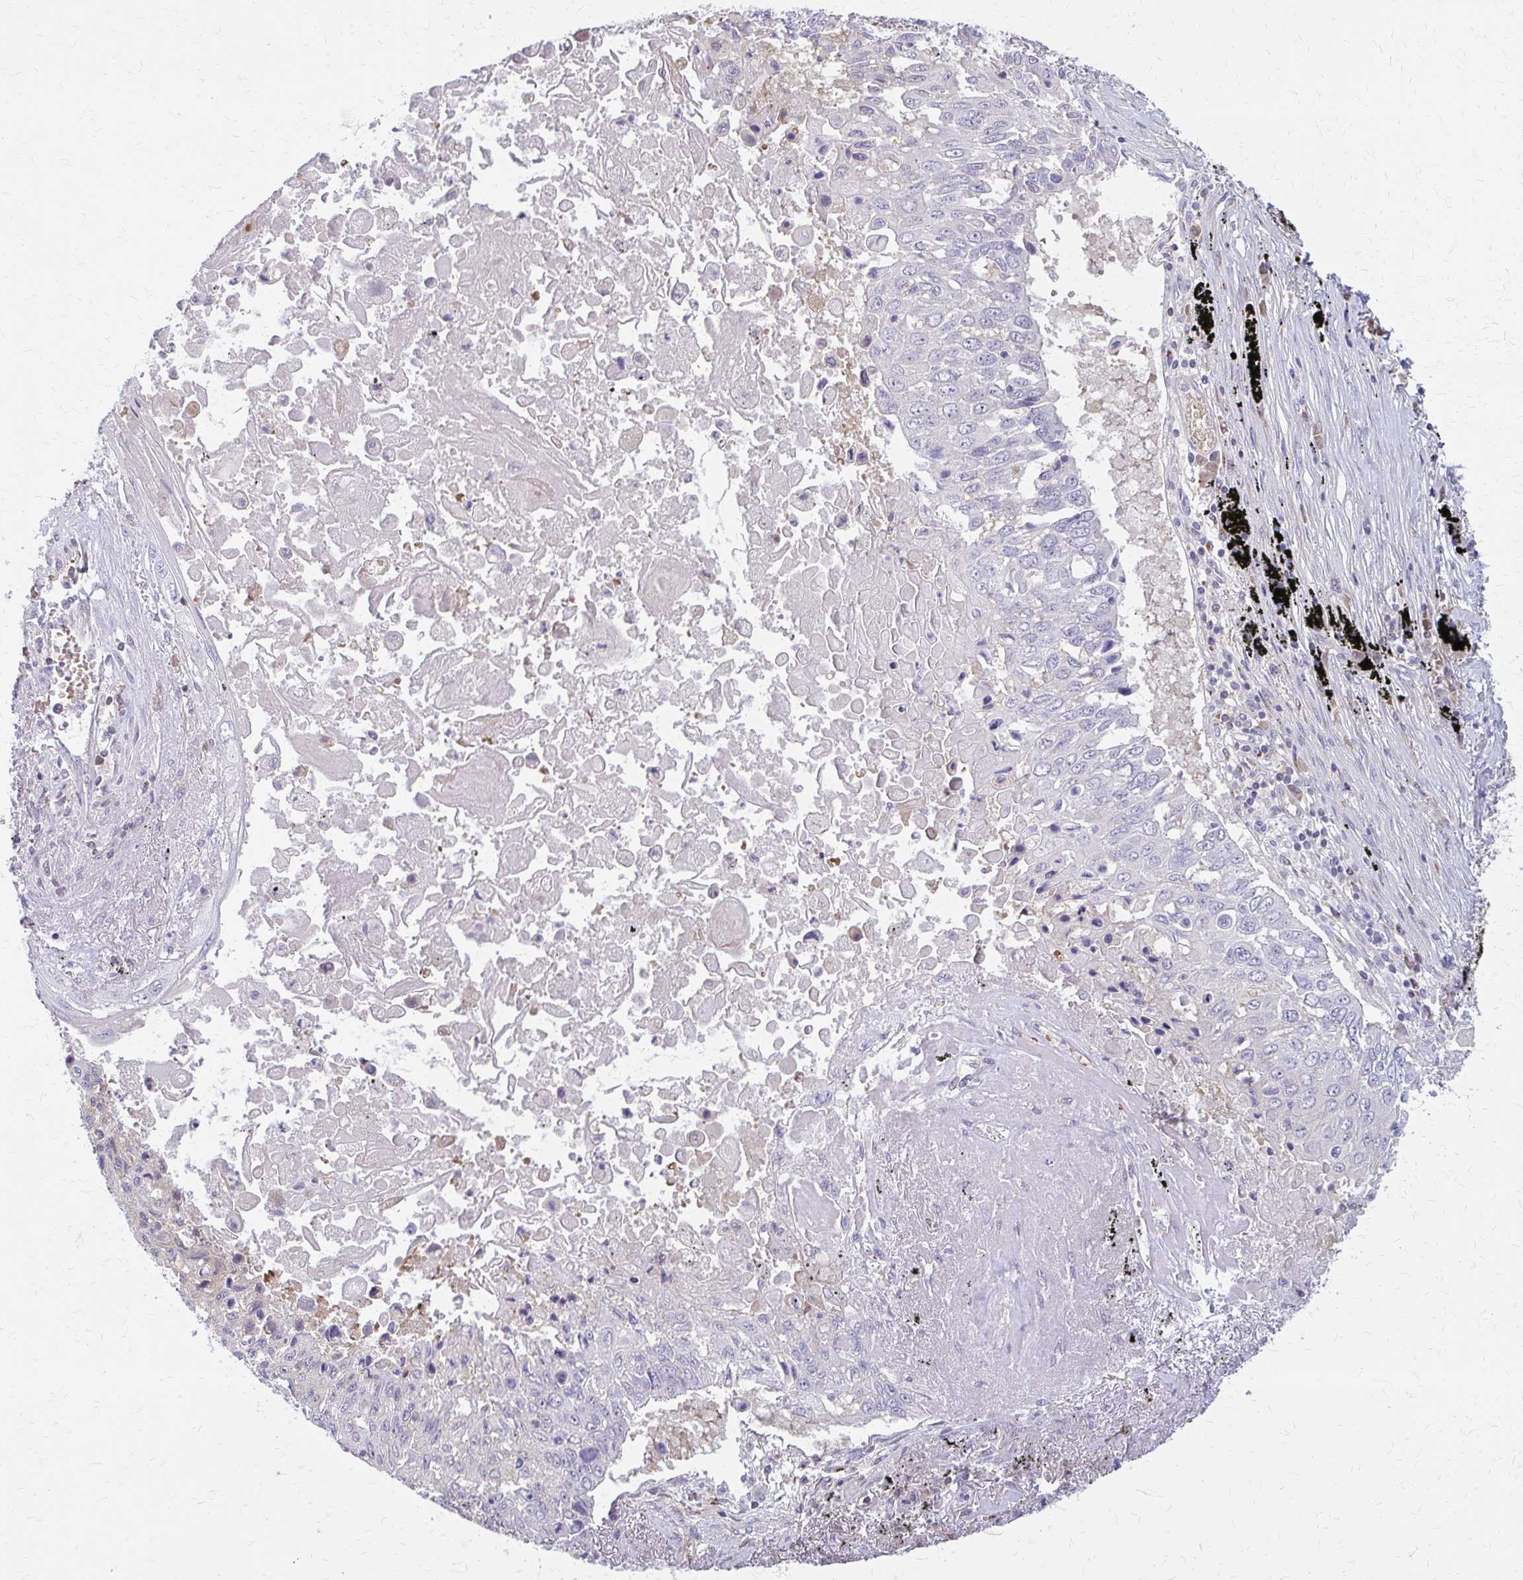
{"staining": {"intensity": "negative", "quantity": "none", "location": "none"}, "tissue": "lung cancer", "cell_type": "Tumor cells", "image_type": "cancer", "snomed": [{"axis": "morphology", "description": "Squamous cell carcinoma, NOS"}, {"axis": "topography", "description": "Lung"}], "caption": "The IHC micrograph has no significant expression in tumor cells of lung cancer (squamous cell carcinoma) tissue.", "gene": "IFI44L", "patient": {"sex": "male", "age": 75}}